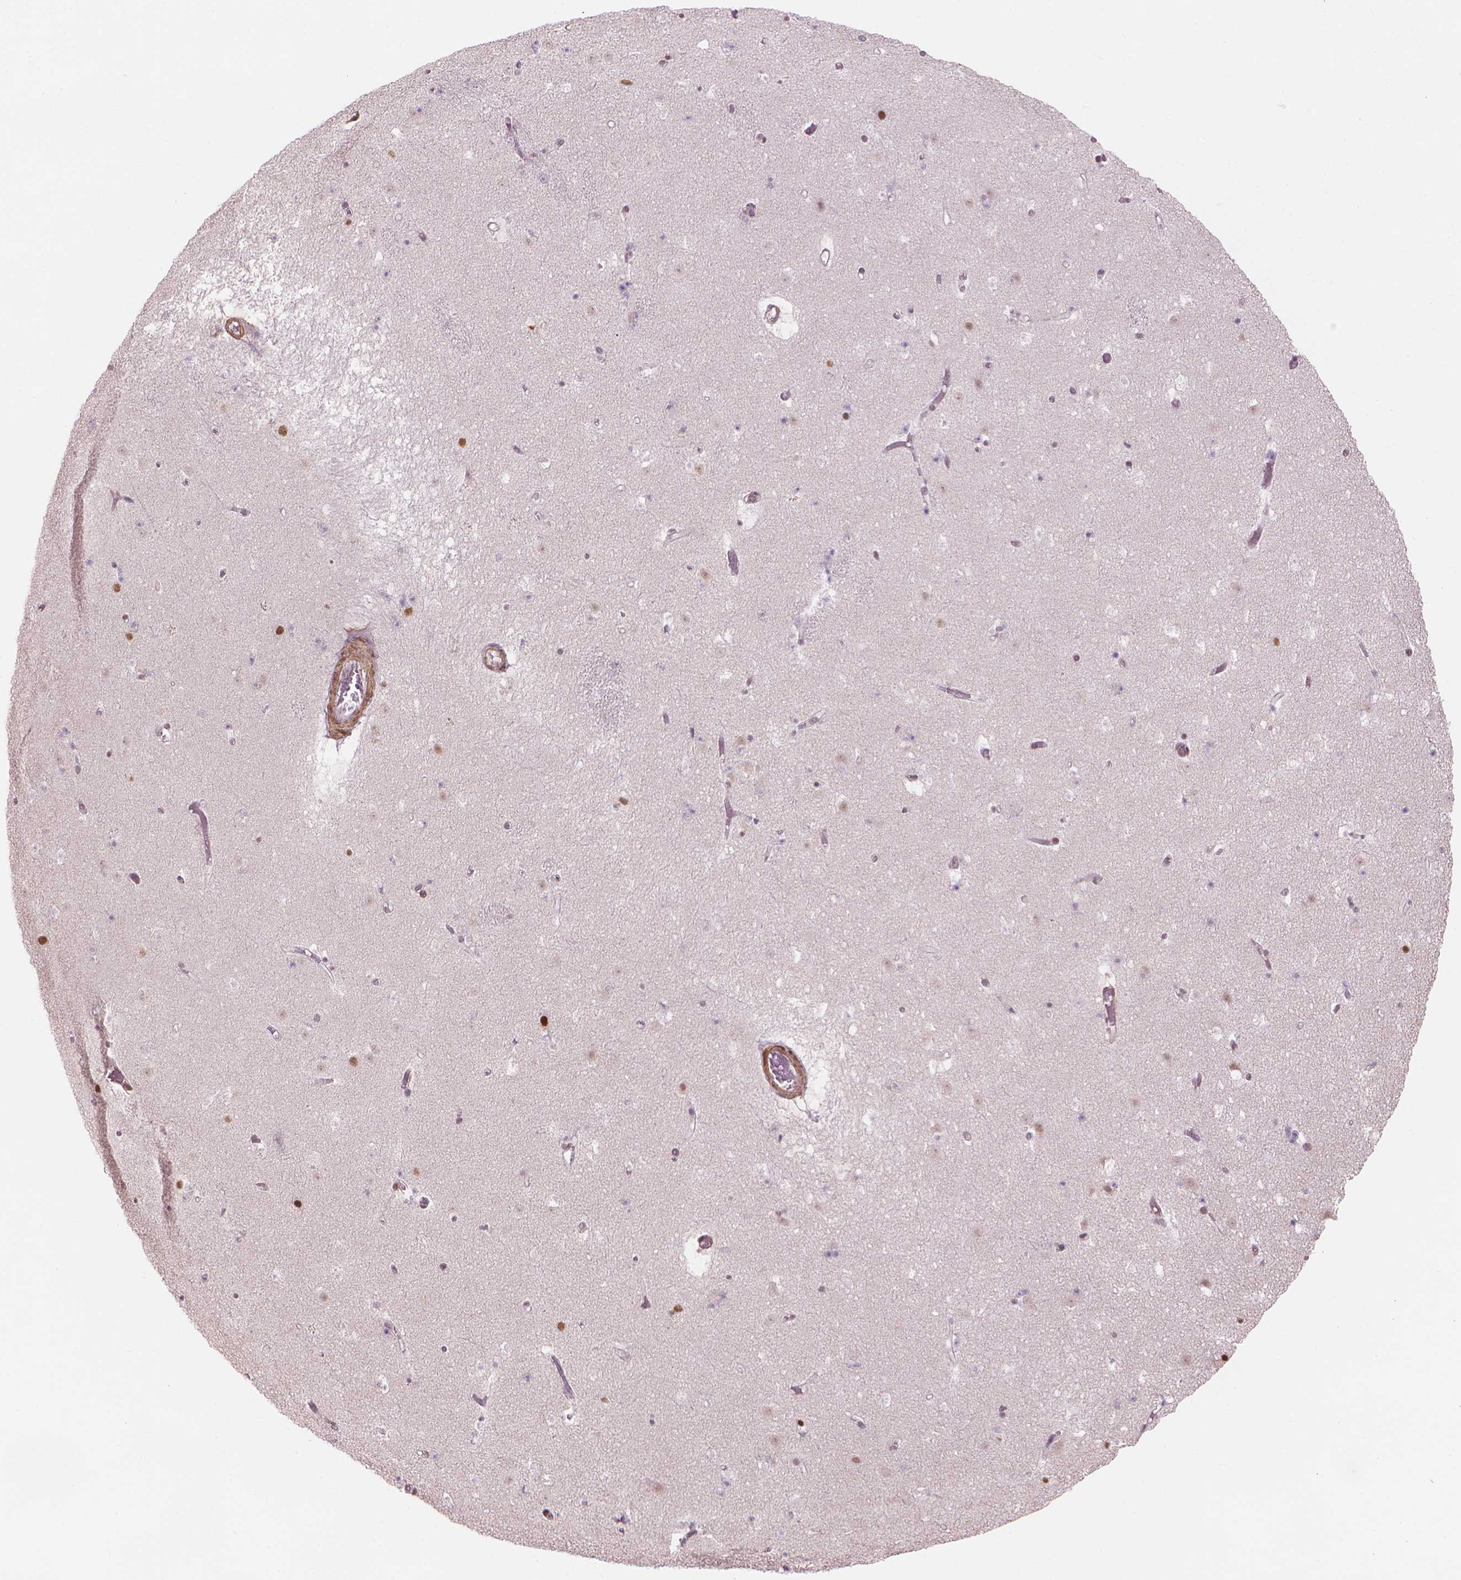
{"staining": {"intensity": "weak", "quantity": "<25%", "location": "nuclear"}, "tissue": "caudate", "cell_type": "Glial cells", "image_type": "normal", "snomed": [{"axis": "morphology", "description": "Normal tissue, NOS"}, {"axis": "topography", "description": "Lateral ventricle wall"}], "caption": "DAB immunohistochemical staining of normal caudate displays no significant expression in glial cells.", "gene": "HOXD4", "patient": {"sex": "female", "age": 42}}